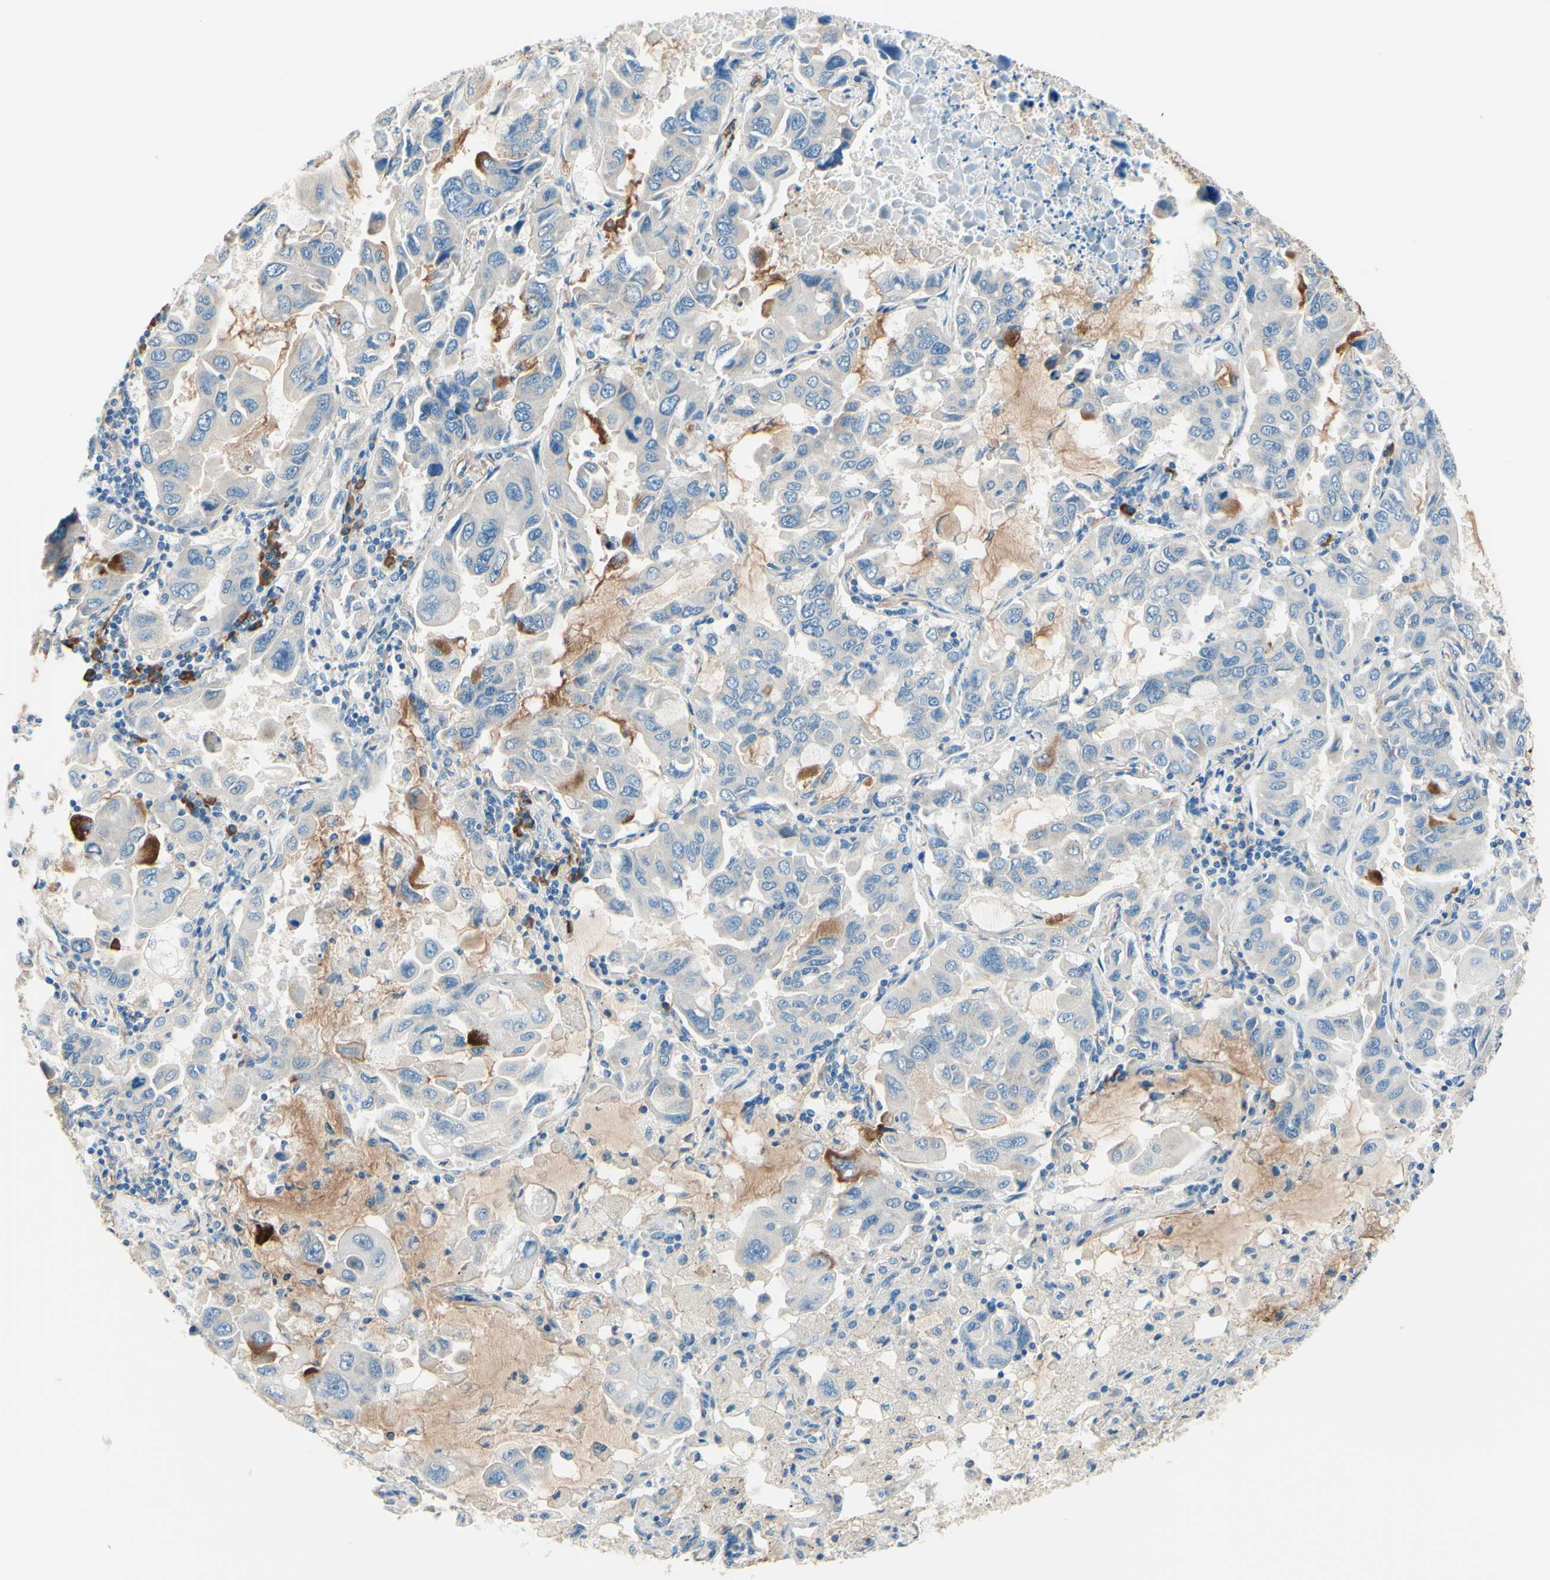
{"staining": {"intensity": "negative", "quantity": "none", "location": "none"}, "tissue": "lung cancer", "cell_type": "Tumor cells", "image_type": "cancer", "snomed": [{"axis": "morphology", "description": "Adenocarcinoma, NOS"}, {"axis": "topography", "description": "Lung"}], "caption": "Adenocarcinoma (lung) stained for a protein using IHC demonstrates no expression tumor cells.", "gene": "PASD1", "patient": {"sex": "male", "age": 64}}